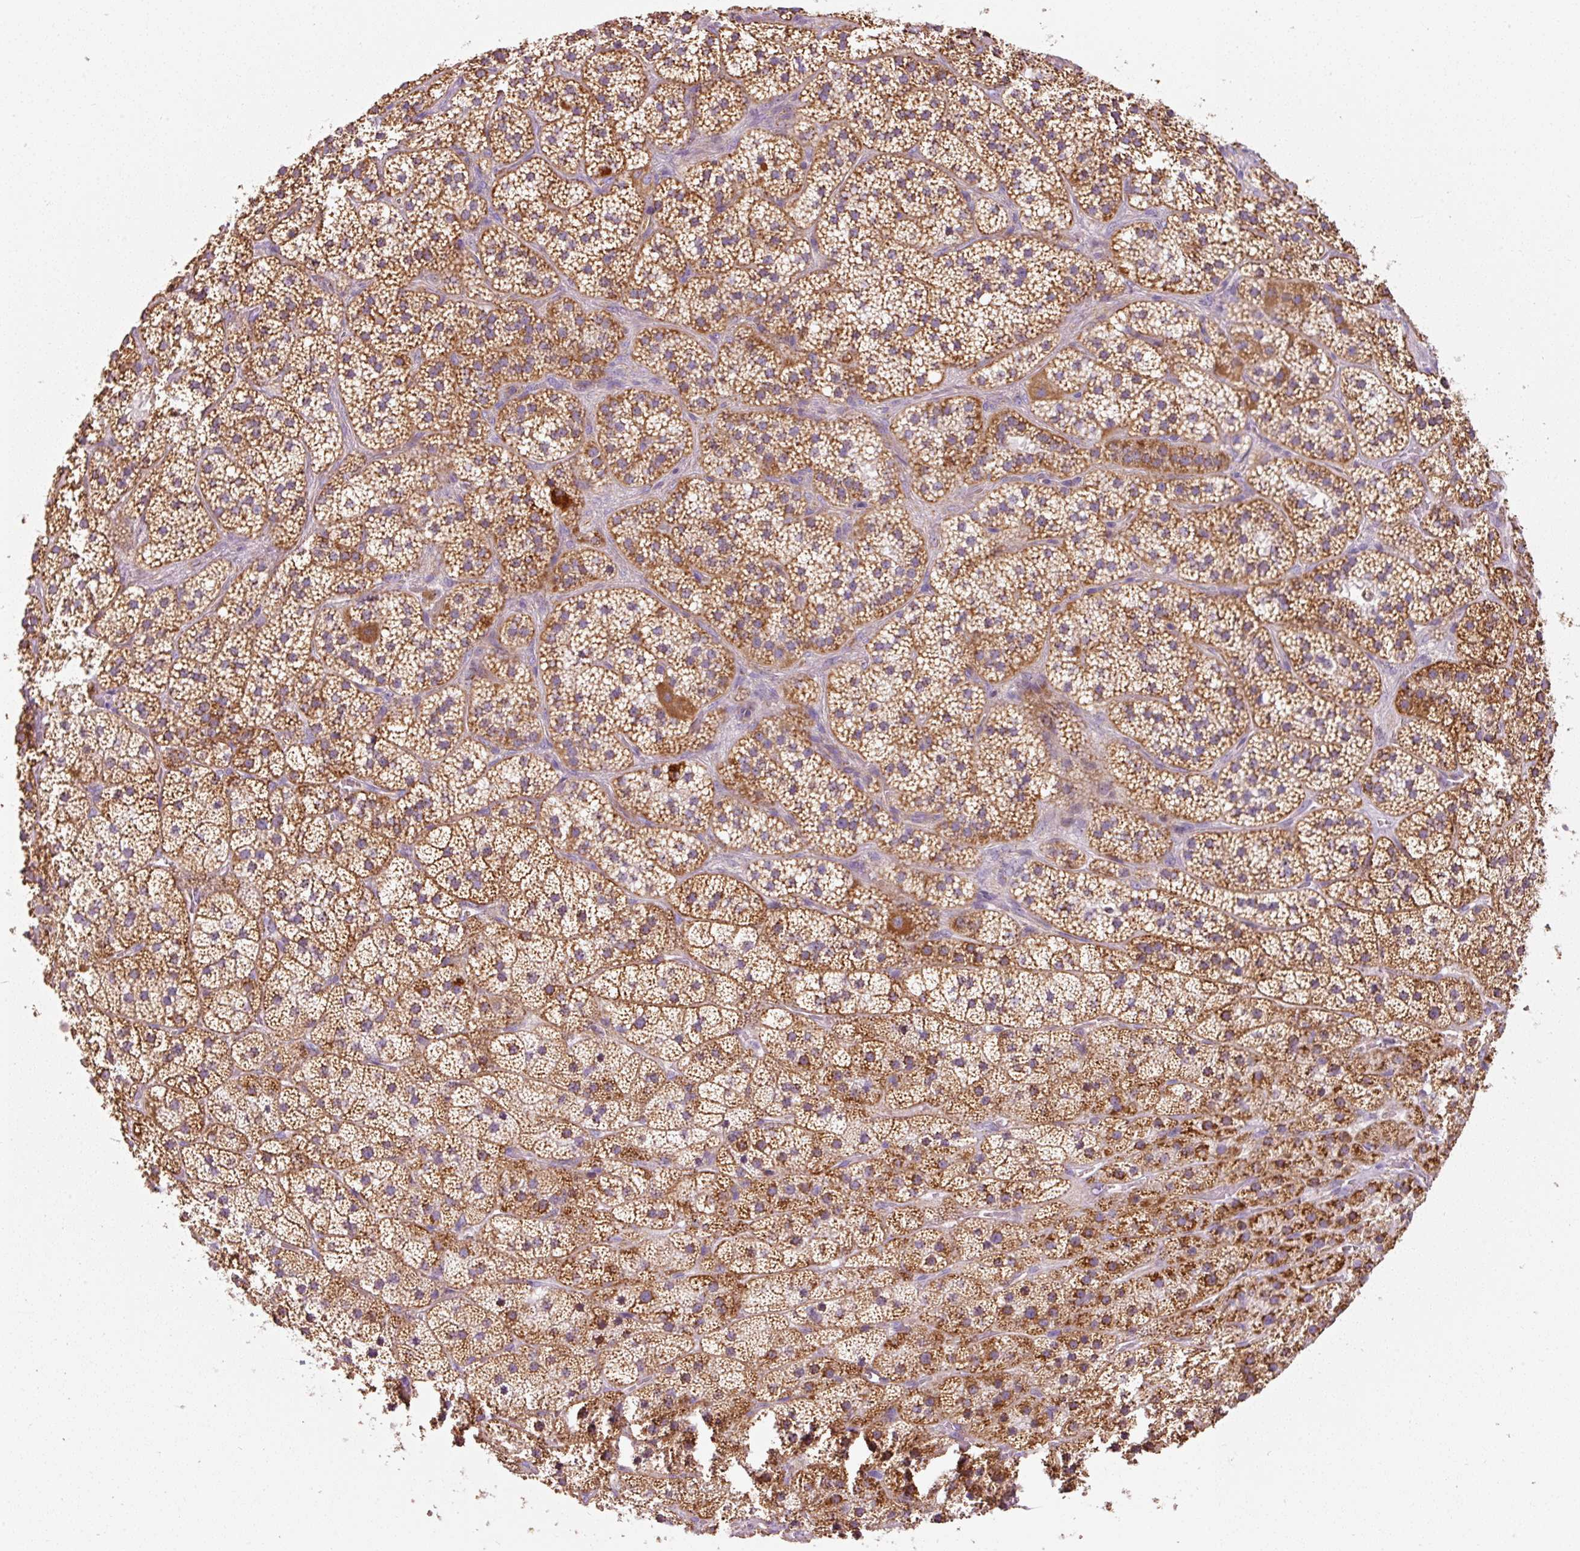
{"staining": {"intensity": "strong", "quantity": ">75%", "location": "cytoplasmic/membranous"}, "tissue": "adrenal gland", "cell_type": "Glandular cells", "image_type": "normal", "snomed": [{"axis": "morphology", "description": "Normal tissue, NOS"}, {"axis": "topography", "description": "Adrenal gland"}], "caption": "Immunohistochemistry (IHC) micrograph of benign adrenal gland: human adrenal gland stained using immunohistochemistry demonstrates high levels of strong protein expression localized specifically in the cytoplasmic/membranous of glandular cells, appearing as a cytoplasmic/membranous brown color.", "gene": "NDUFB4", "patient": {"sex": "male", "age": 57}}